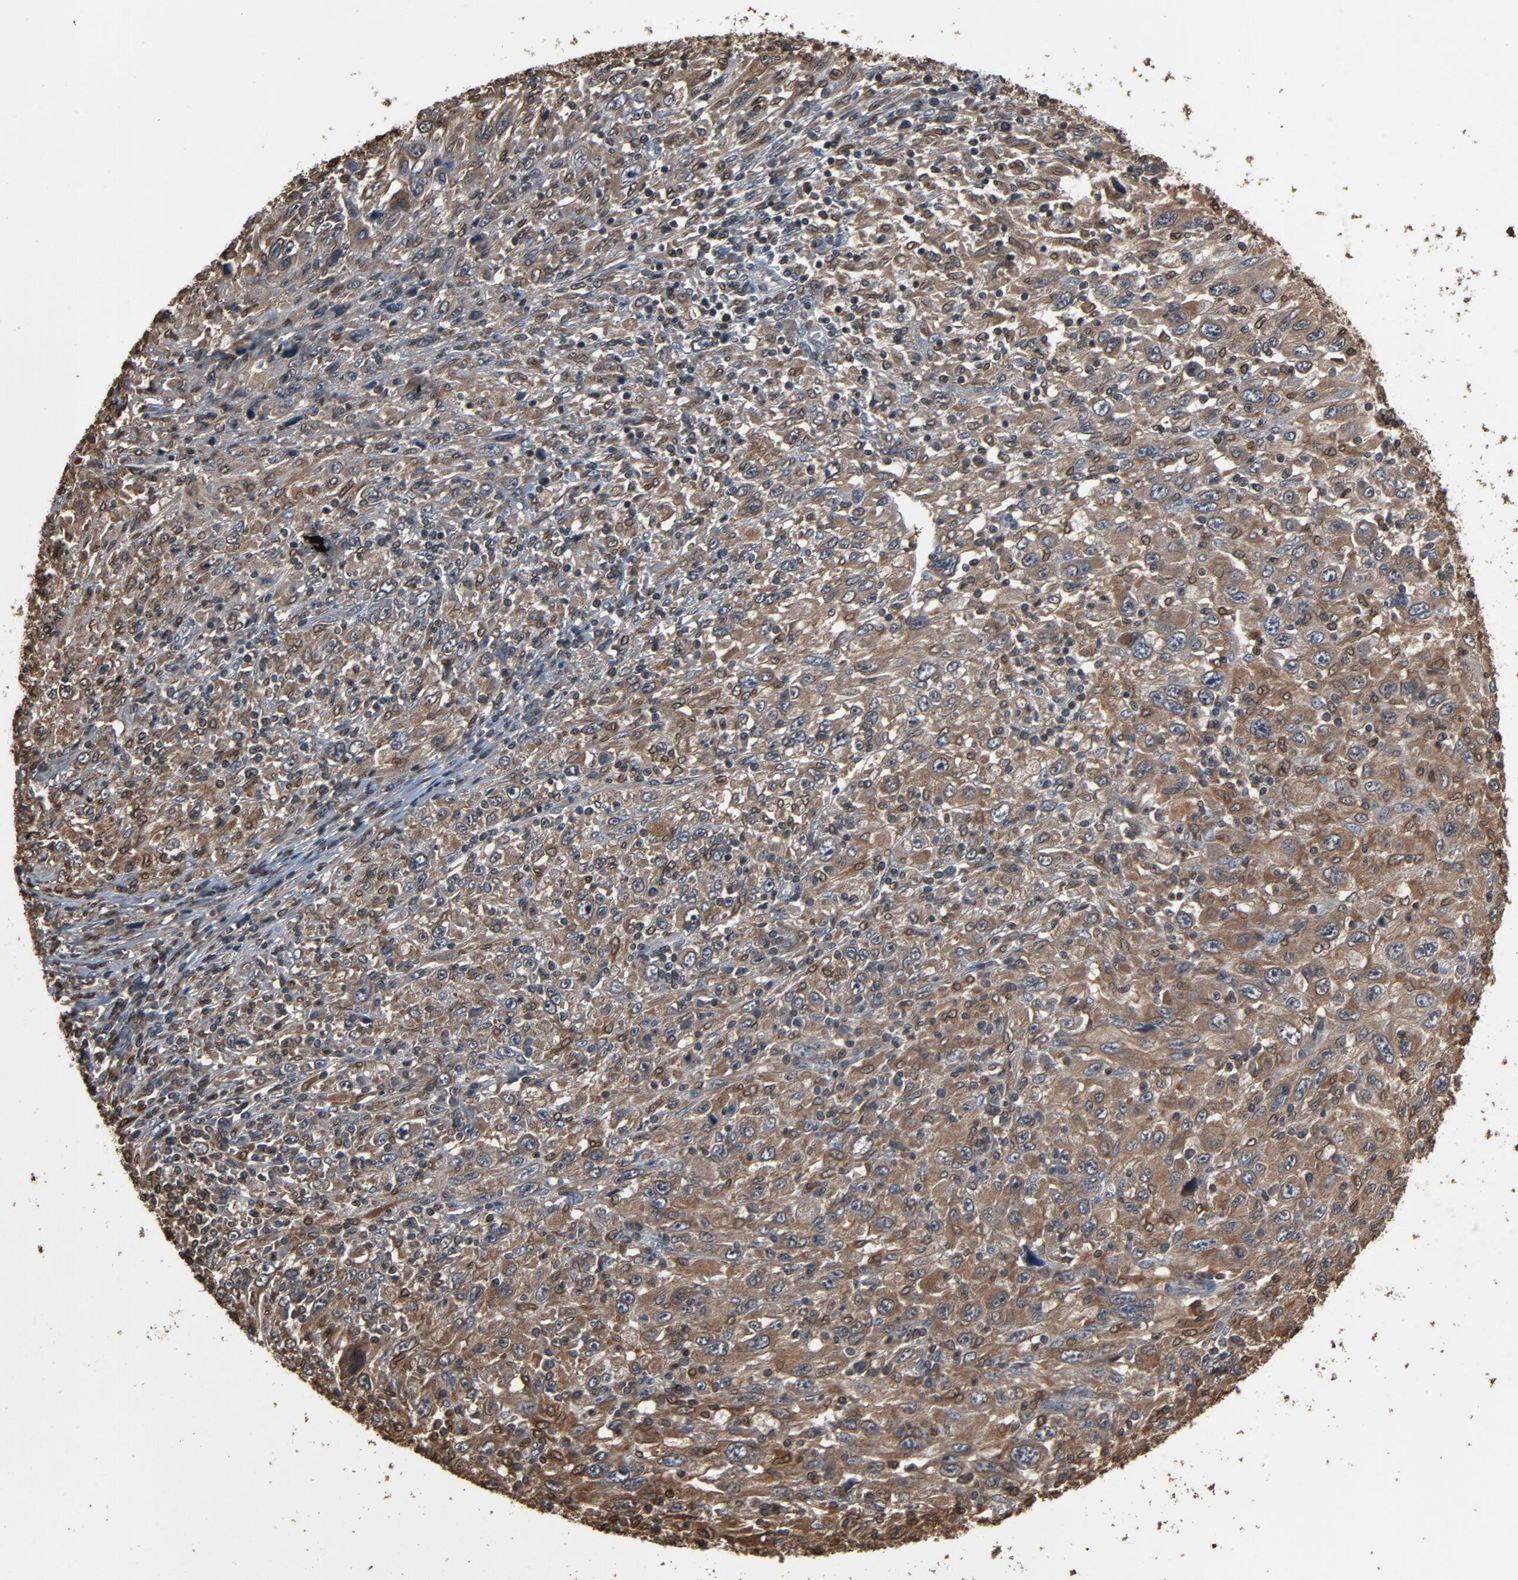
{"staining": {"intensity": "moderate", "quantity": ">75%", "location": "cytoplasmic/membranous"}, "tissue": "melanoma", "cell_type": "Tumor cells", "image_type": "cancer", "snomed": [{"axis": "morphology", "description": "Malignant melanoma, Metastatic site"}, {"axis": "topography", "description": "Skin"}], "caption": "This micrograph demonstrates melanoma stained with IHC to label a protein in brown. The cytoplasmic/membranous of tumor cells show moderate positivity for the protein. Nuclei are counter-stained blue.", "gene": "UBE2D1", "patient": {"sex": "female", "age": 56}}